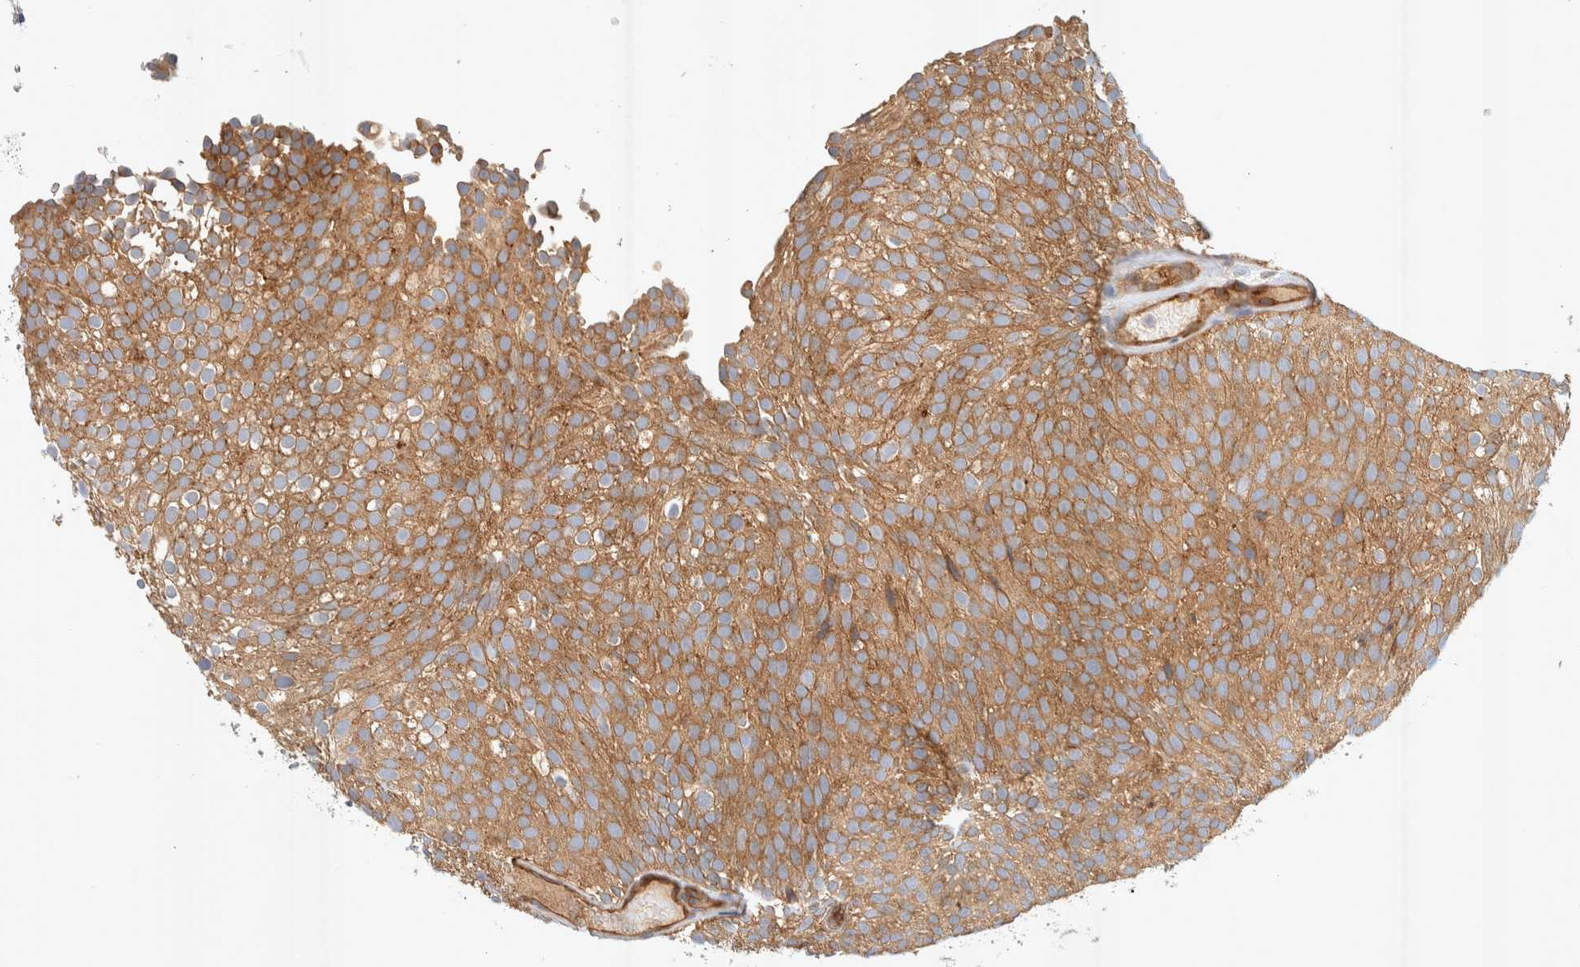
{"staining": {"intensity": "moderate", "quantity": ">75%", "location": "cytoplasmic/membranous"}, "tissue": "urothelial cancer", "cell_type": "Tumor cells", "image_type": "cancer", "snomed": [{"axis": "morphology", "description": "Urothelial carcinoma, Low grade"}, {"axis": "topography", "description": "Urinary bladder"}], "caption": "IHC micrograph of human urothelial cancer stained for a protein (brown), which displays medium levels of moderate cytoplasmic/membranous staining in about >75% of tumor cells.", "gene": "PXK", "patient": {"sex": "male", "age": 78}}